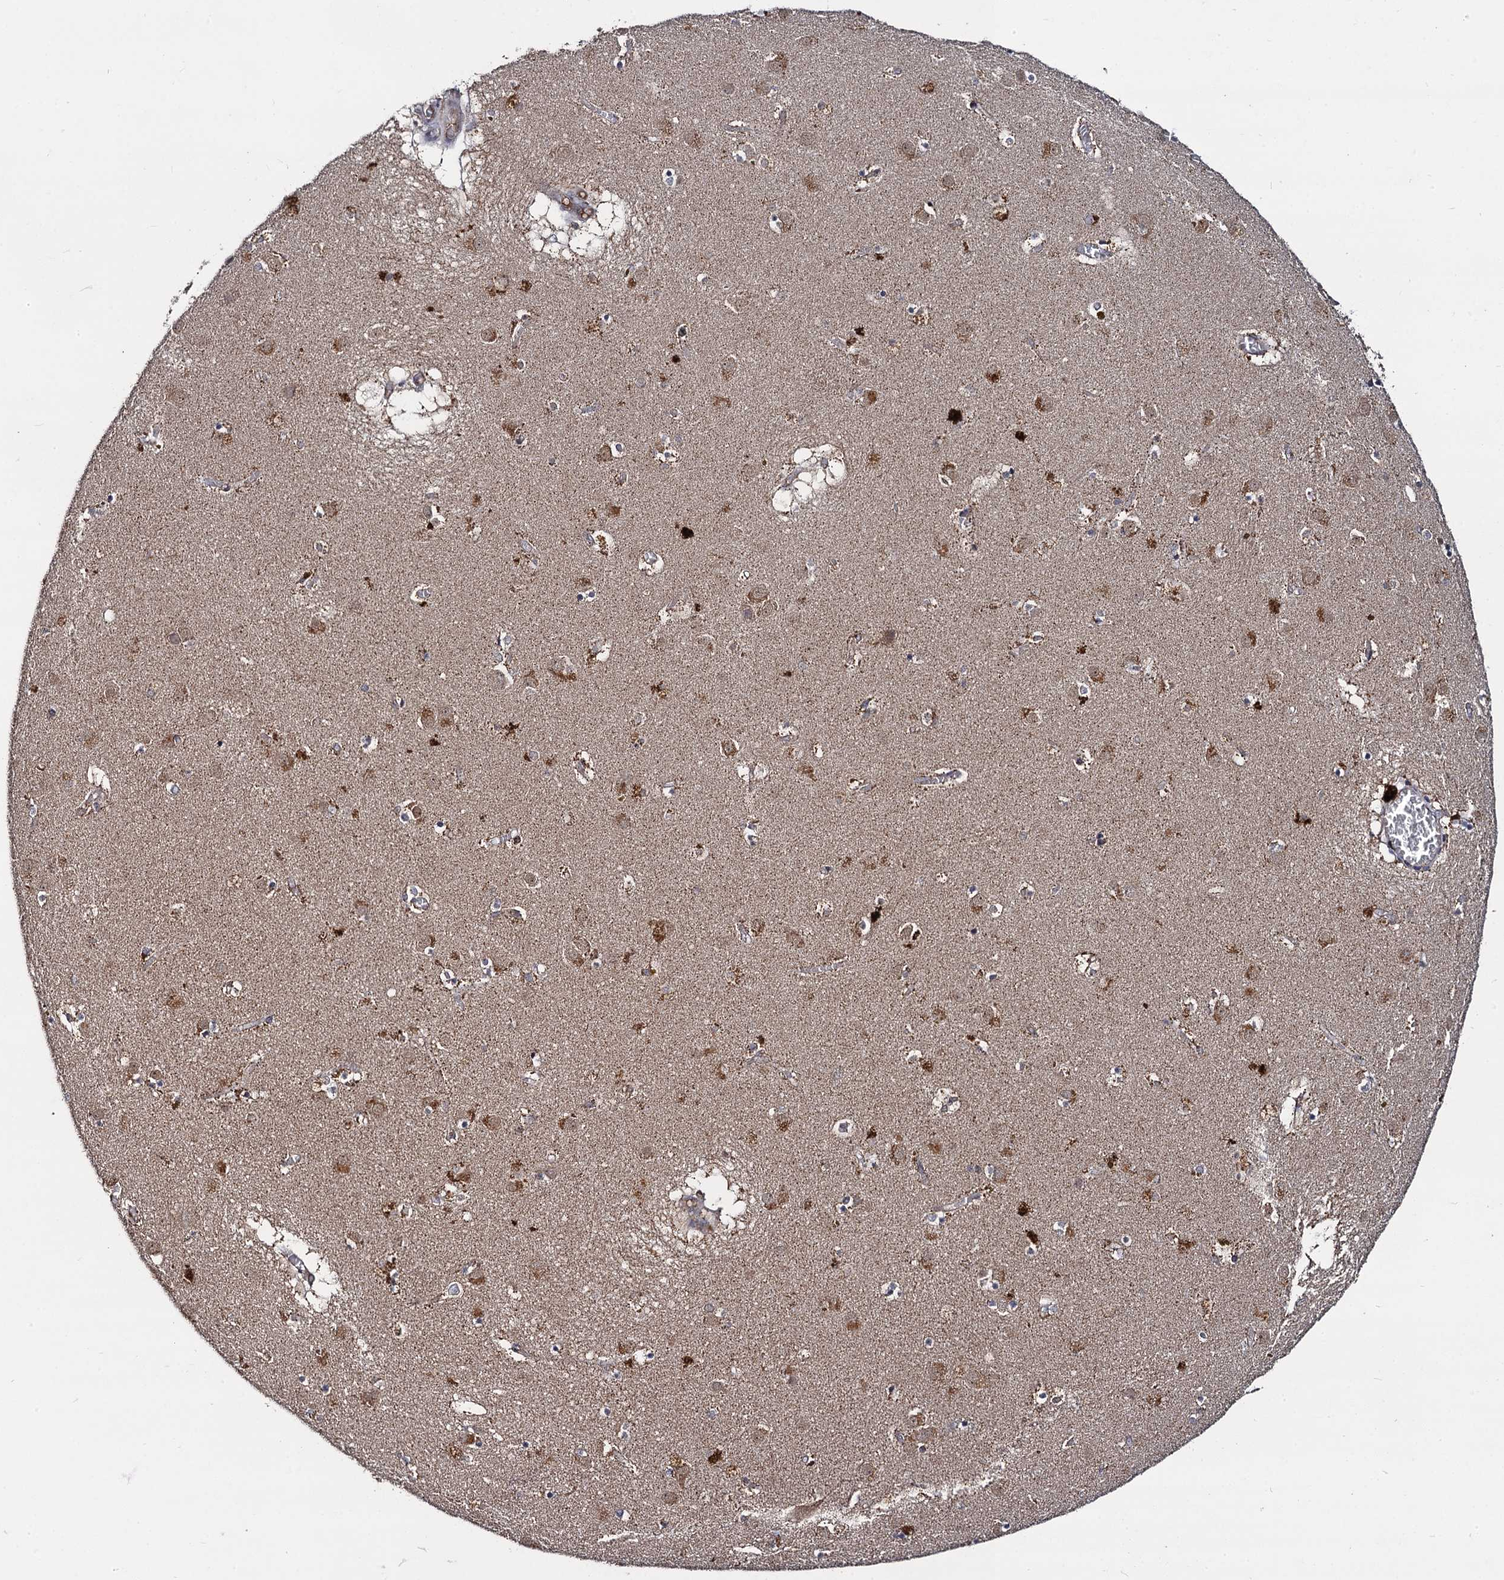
{"staining": {"intensity": "negative", "quantity": "none", "location": "none"}, "tissue": "caudate", "cell_type": "Glial cells", "image_type": "normal", "snomed": [{"axis": "morphology", "description": "Normal tissue, NOS"}, {"axis": "topography", "description": "Lateral ventricle wall"}], "caption": "DAB (3,3'-diaminobenzidine) immunohistochemical staining of unremarkable caudate shows no significant expression in glial cells.", "gene": "VPS37D", "patient": {"sex": "male", "age": 70}}